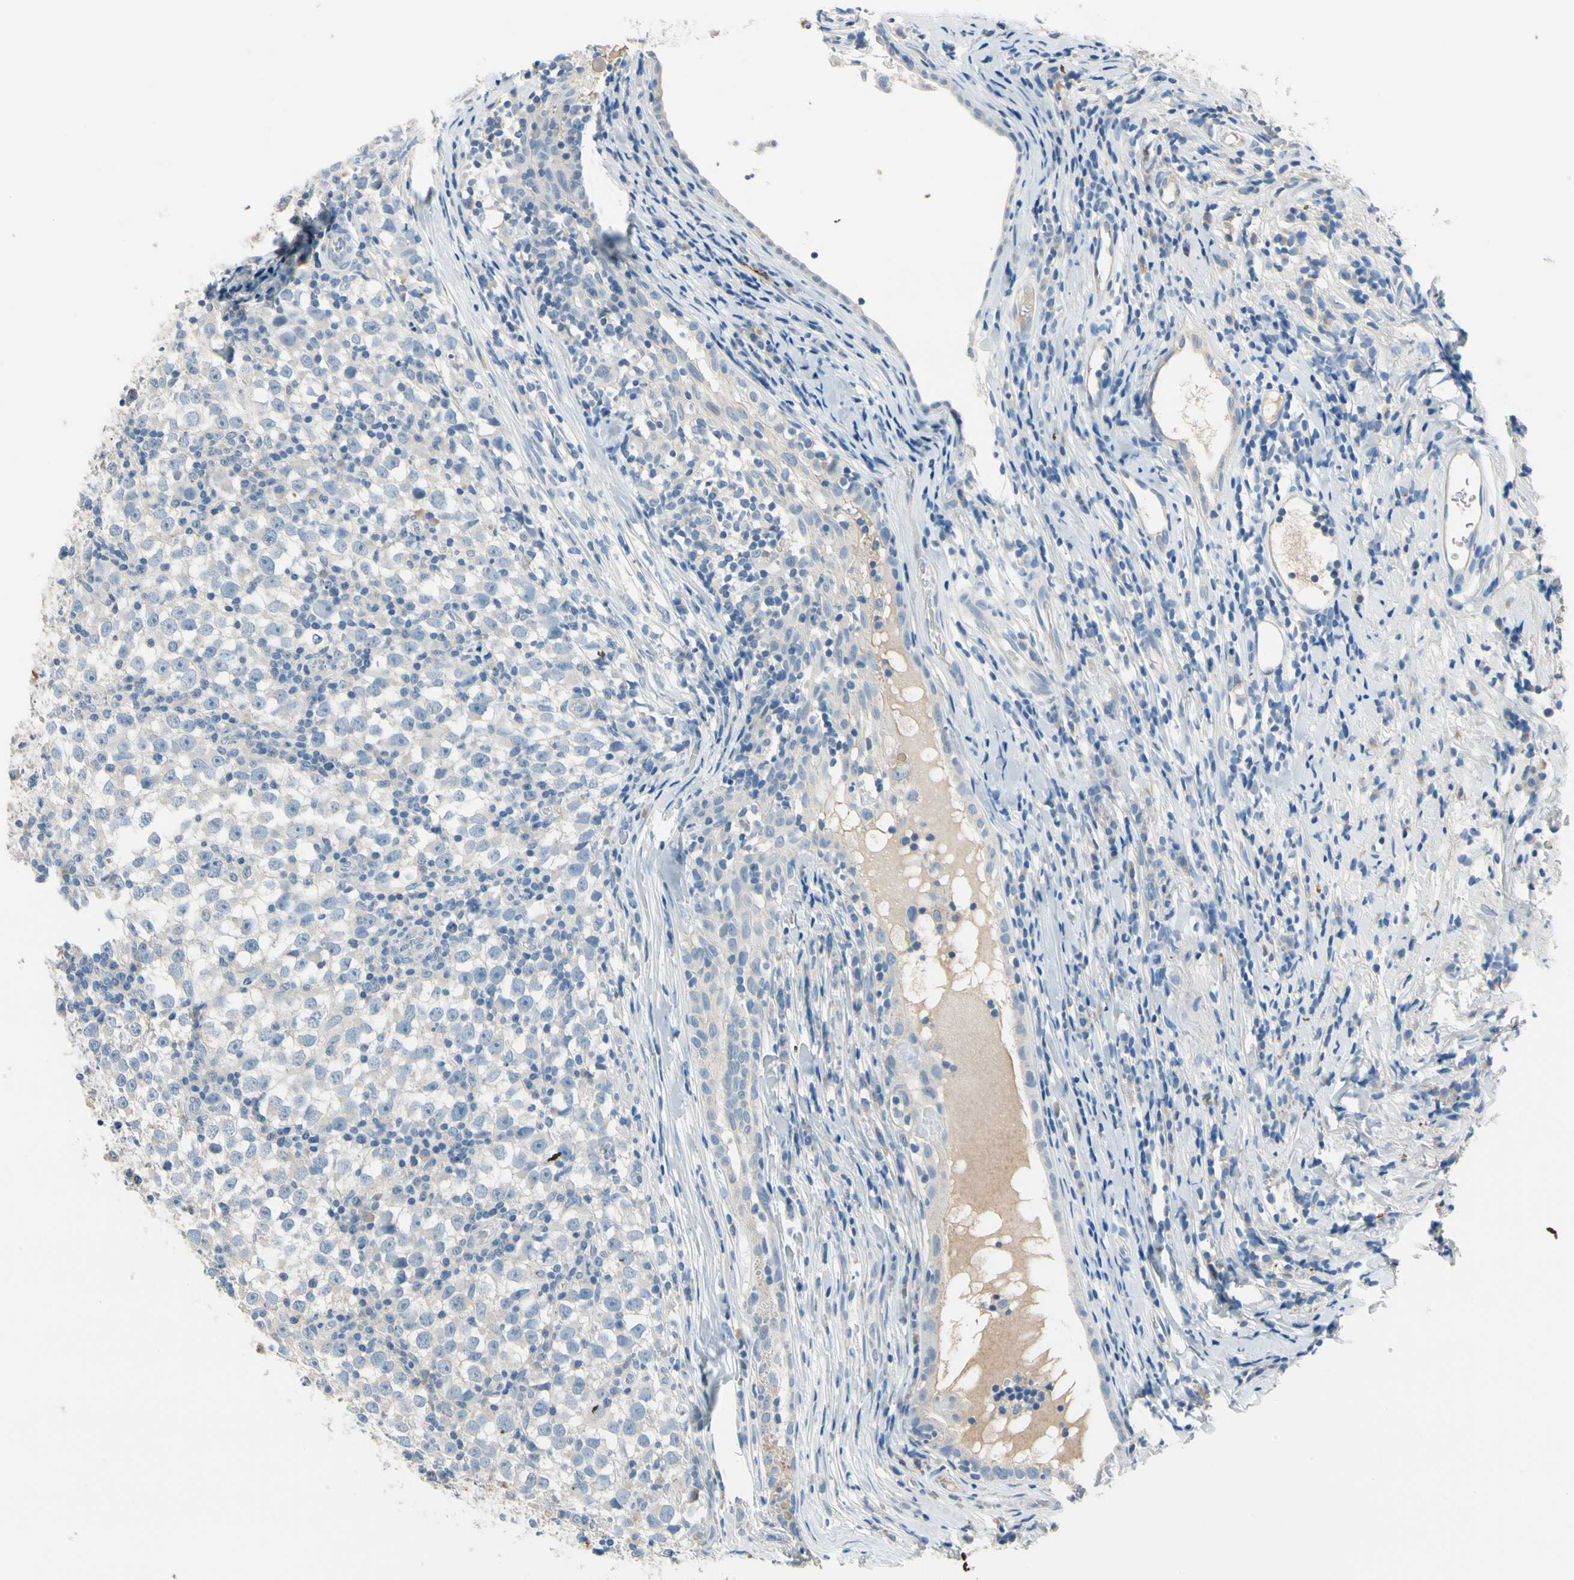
{"staining": {"intensity": "negative", "quantity": "none", "location": "none"}, "tissue": "testis cancer", "cell_type": "Tumor cells", "image_type": "cancer", "snomed": [{"axis": "morphology", "description": "Seminoma, NOS"}, {"axis": "topography", "description": "Testis"}], "caption": "DAB (3,3'-diaminobenzidine) immunohistochemical staining of human testis cancer (seminoma) exhibits no significant staining in tumor cells. Brightfield microscopy of IHC stained with DAB (3,3'-diaminobenzidine) (brown) and hematoxylin (blue), captured at high magnification.", "gene": "CPA3", "patient": {"sex": "male", "age": 65}}